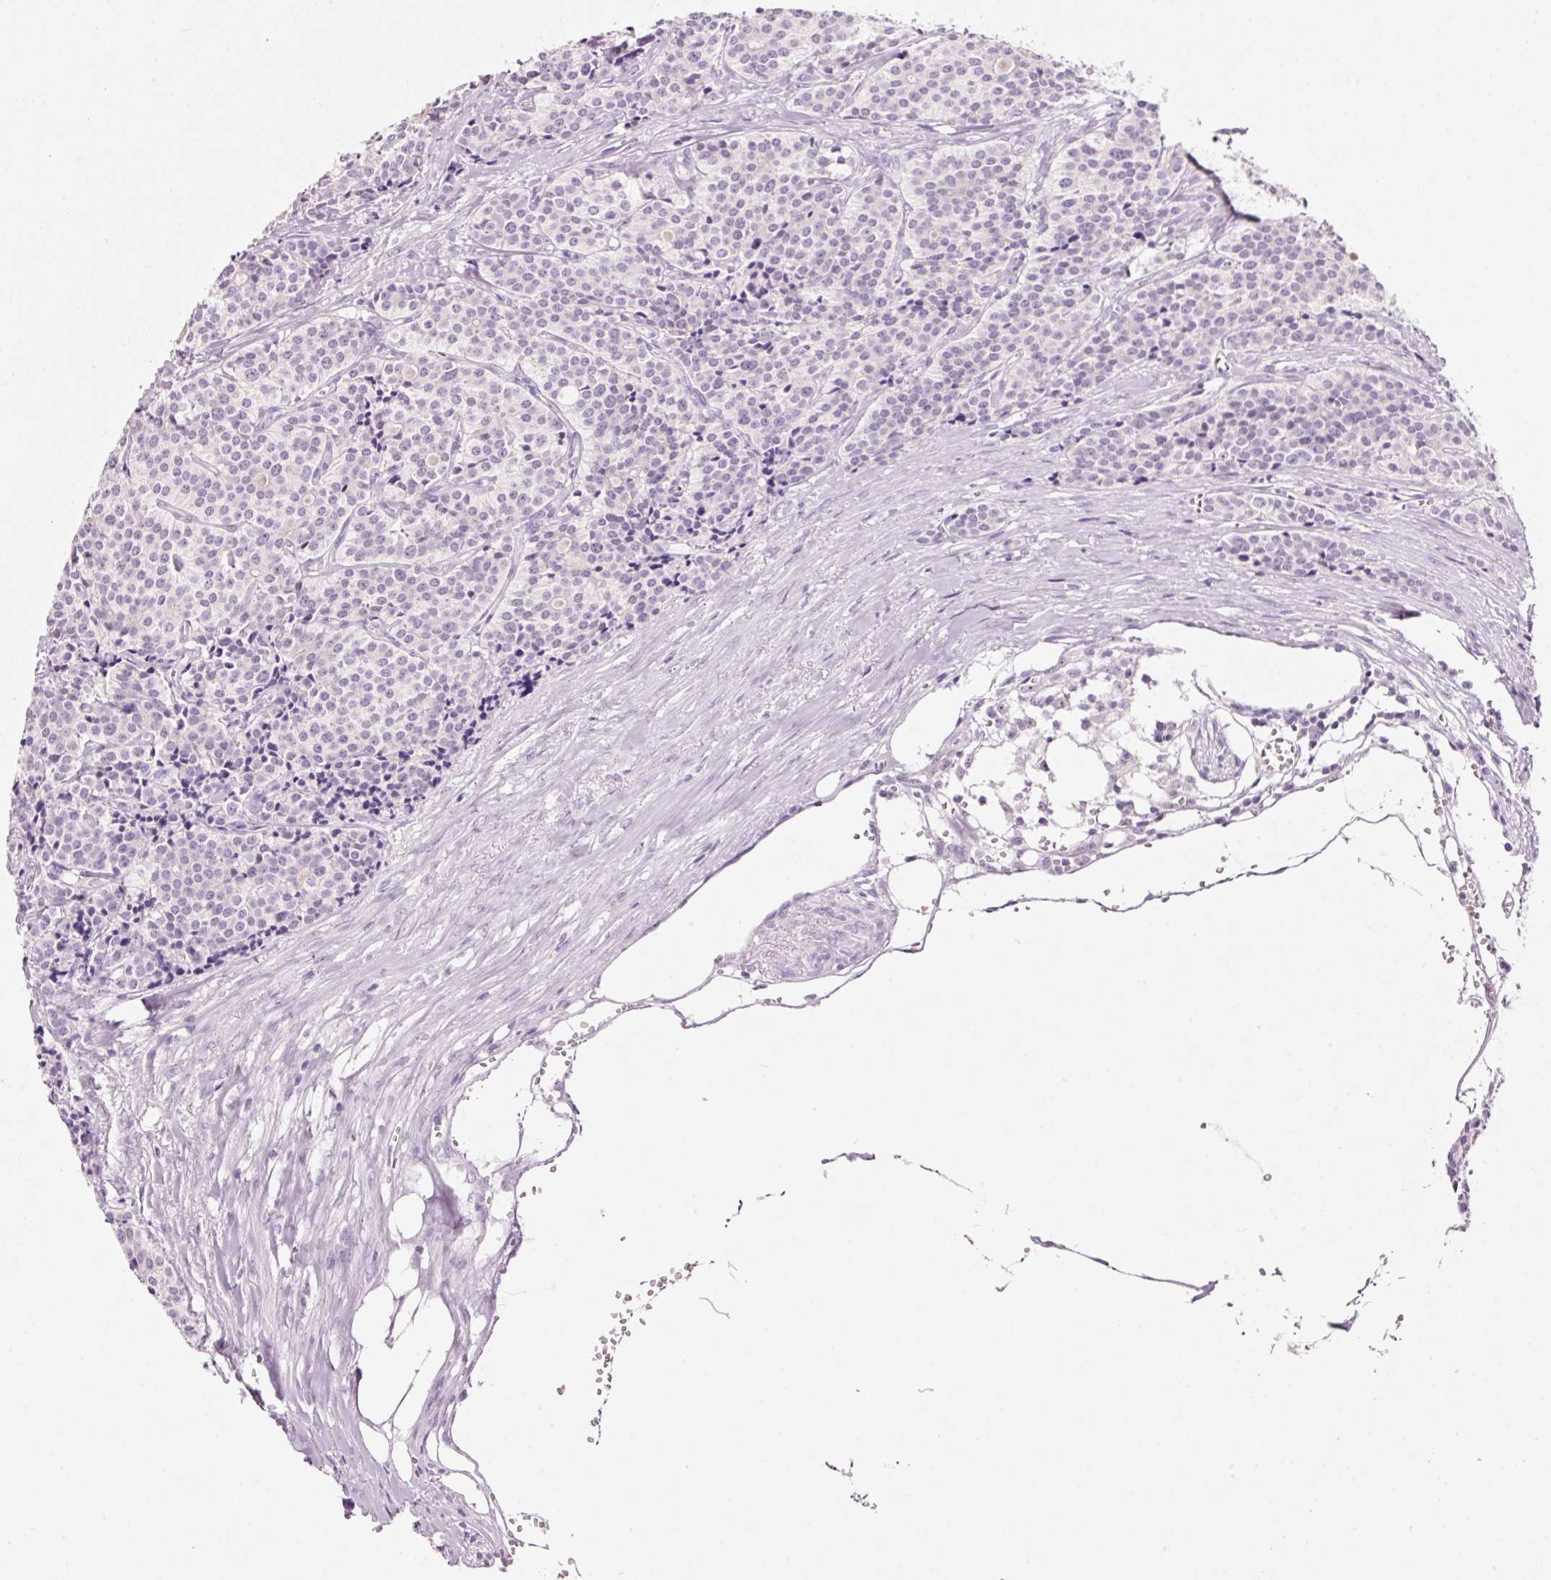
{"staining": {"intensity": "negative", "quantity": "none", "location": "none"}, "tissue": "carcinoid", "cell_type": "Tumor cells", "image_type": "cancer", "snomed": [{"axis": "morphology", "description": "Carcinoid, malignant, NOS"}, {"axis": "topography", "description": "Small intestine"}], "caption": "Carcinoid (malignant) was stained to show a protein in brown. There is no significant expression in tumor cells.", "gene": "GCG", "patient": {"sex": "male", "age": 63}}